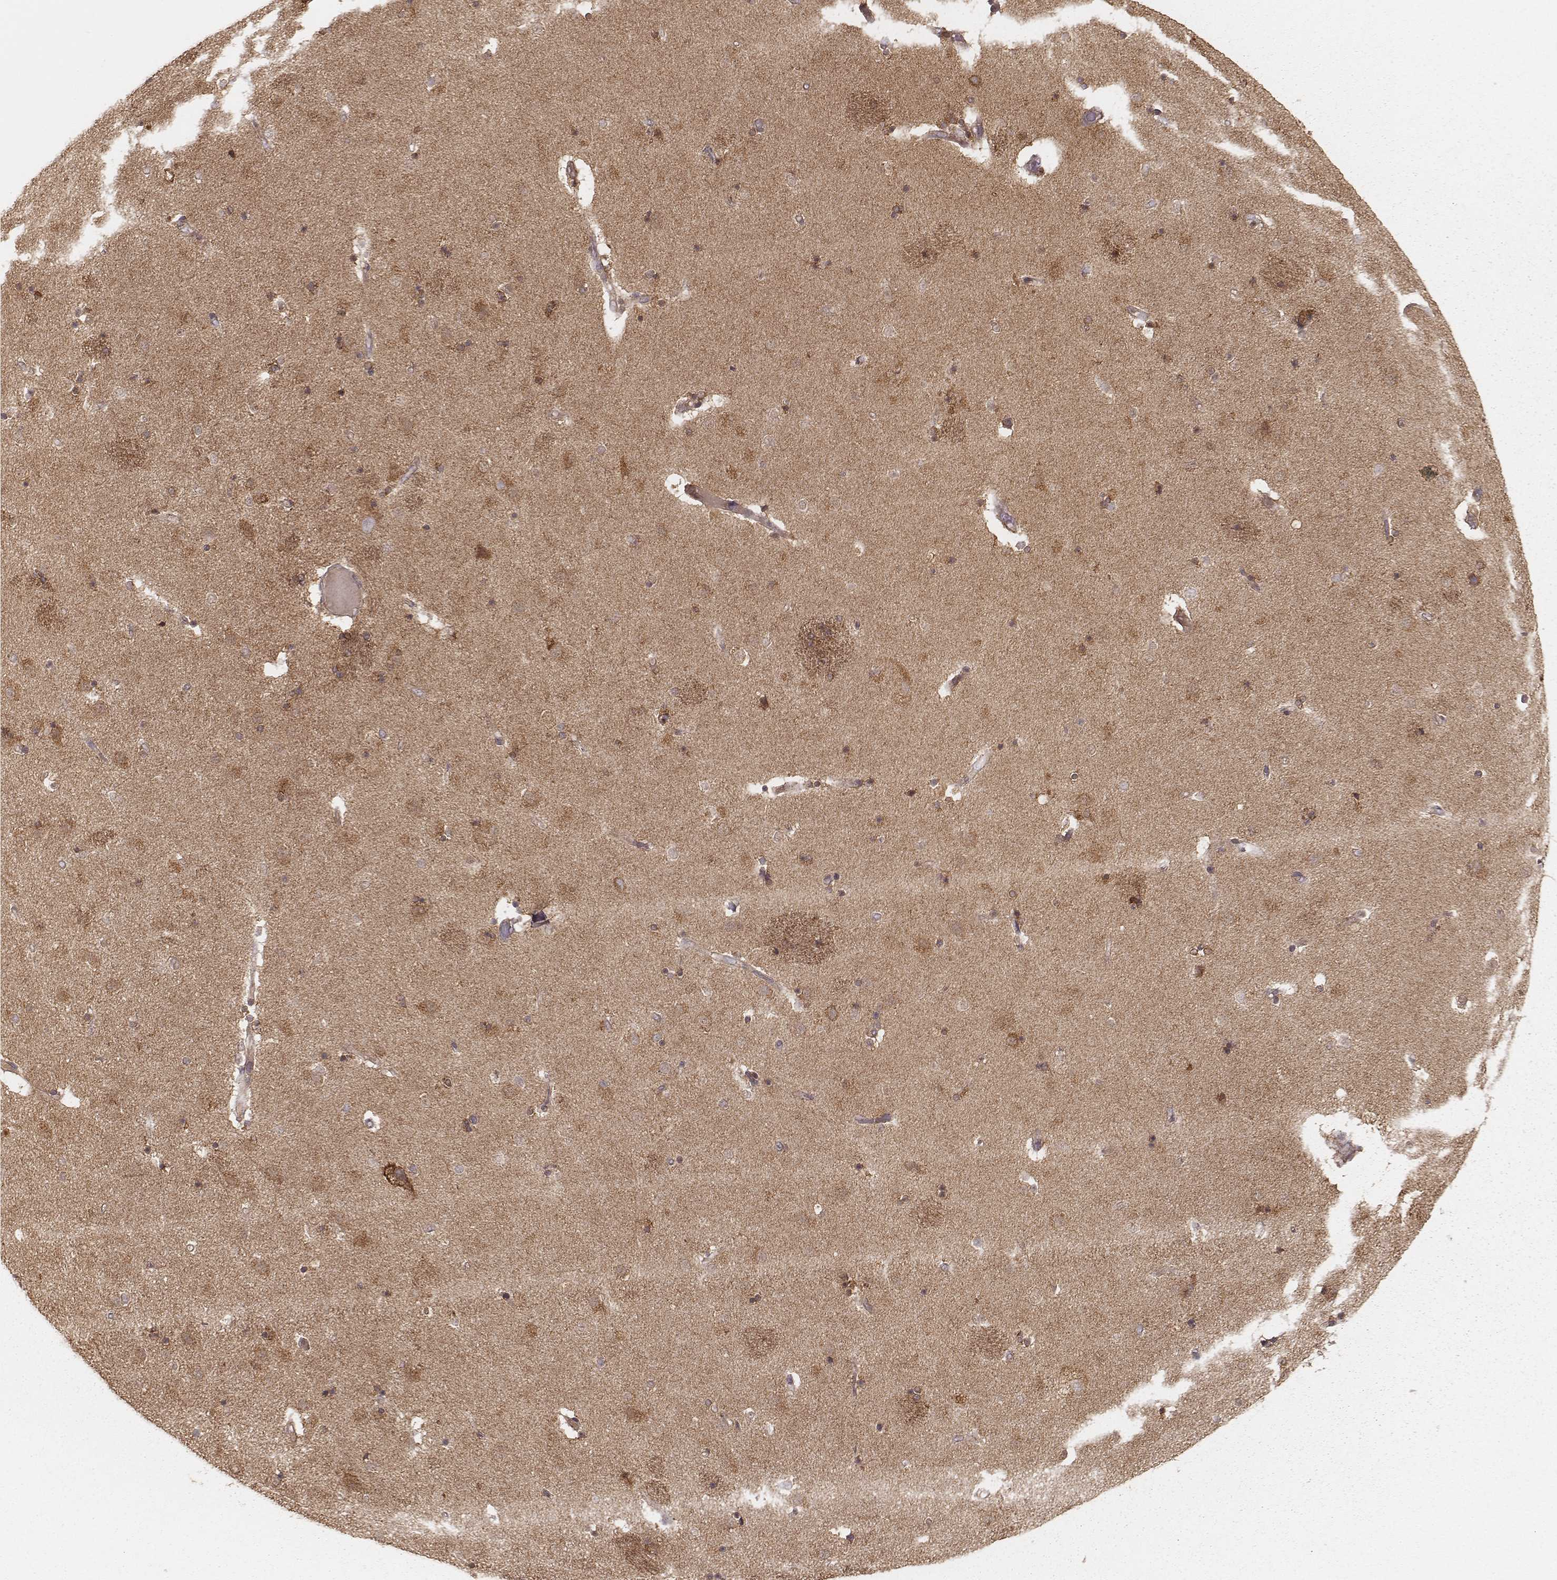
{"staining": {"intensity": "moderate", "quantity": "25%-75%", "location": "cytoplasmic/membranous"}, "tissue": "caudate", "cell_type": "Glial cells", "image_type": "normal", "snomed": [{"axis": "morphology", "description": "Normal tissue, NOS"}, {"axis": "topography", "description": "Lateral ventricle wall"}], "caption": "This micrograph reveals immunohistochemistry (IHC) staining of normal caudate, with medium moderate cytoplasmic/membranous positivity in about 25%-75% of glial cells.", "gene": "CARS1", "patient": {"sex": "female", "age": 71}}